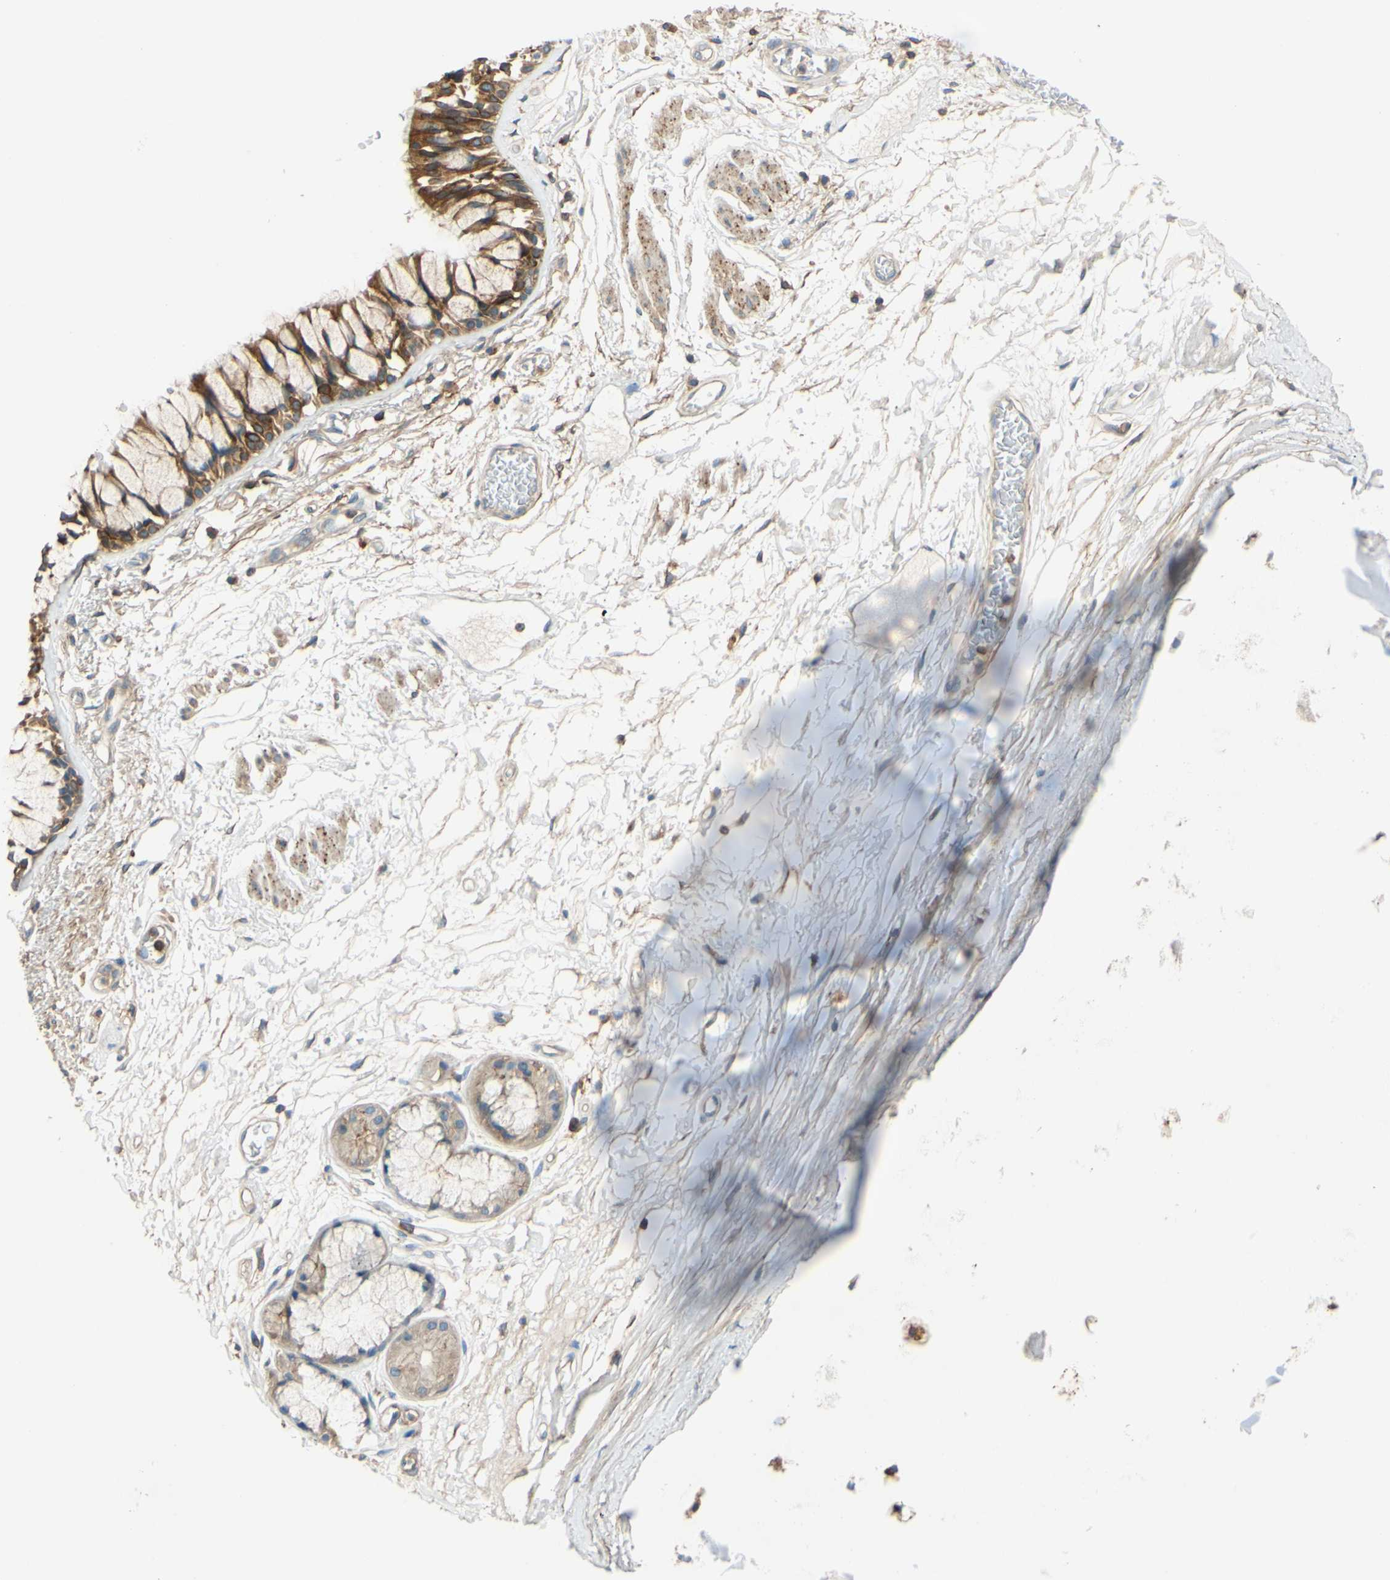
{"staining": {"intensity": "moderate", "quantity": ">75%", "location": "cytoplasmic/membranous"}, "tissue": "bronchus", "cell_type": "Respiratory epithelial cells", "image_type": "normal", "snomed": [{"axis": "morphology", "description": "Normal tissue, NOS"}, {"axis": "topography", "description": "Bronchus"}], "caption": "This image displays benign bronchus stained with IHC to label a protein in brown. The cytoplasmic/membranous of respiratory epithelial cells show moderate positivity for the protein. Nuclei are counter-stained blue.", "gene": "POR", "patient": {"sex": "male", "age": 66}}